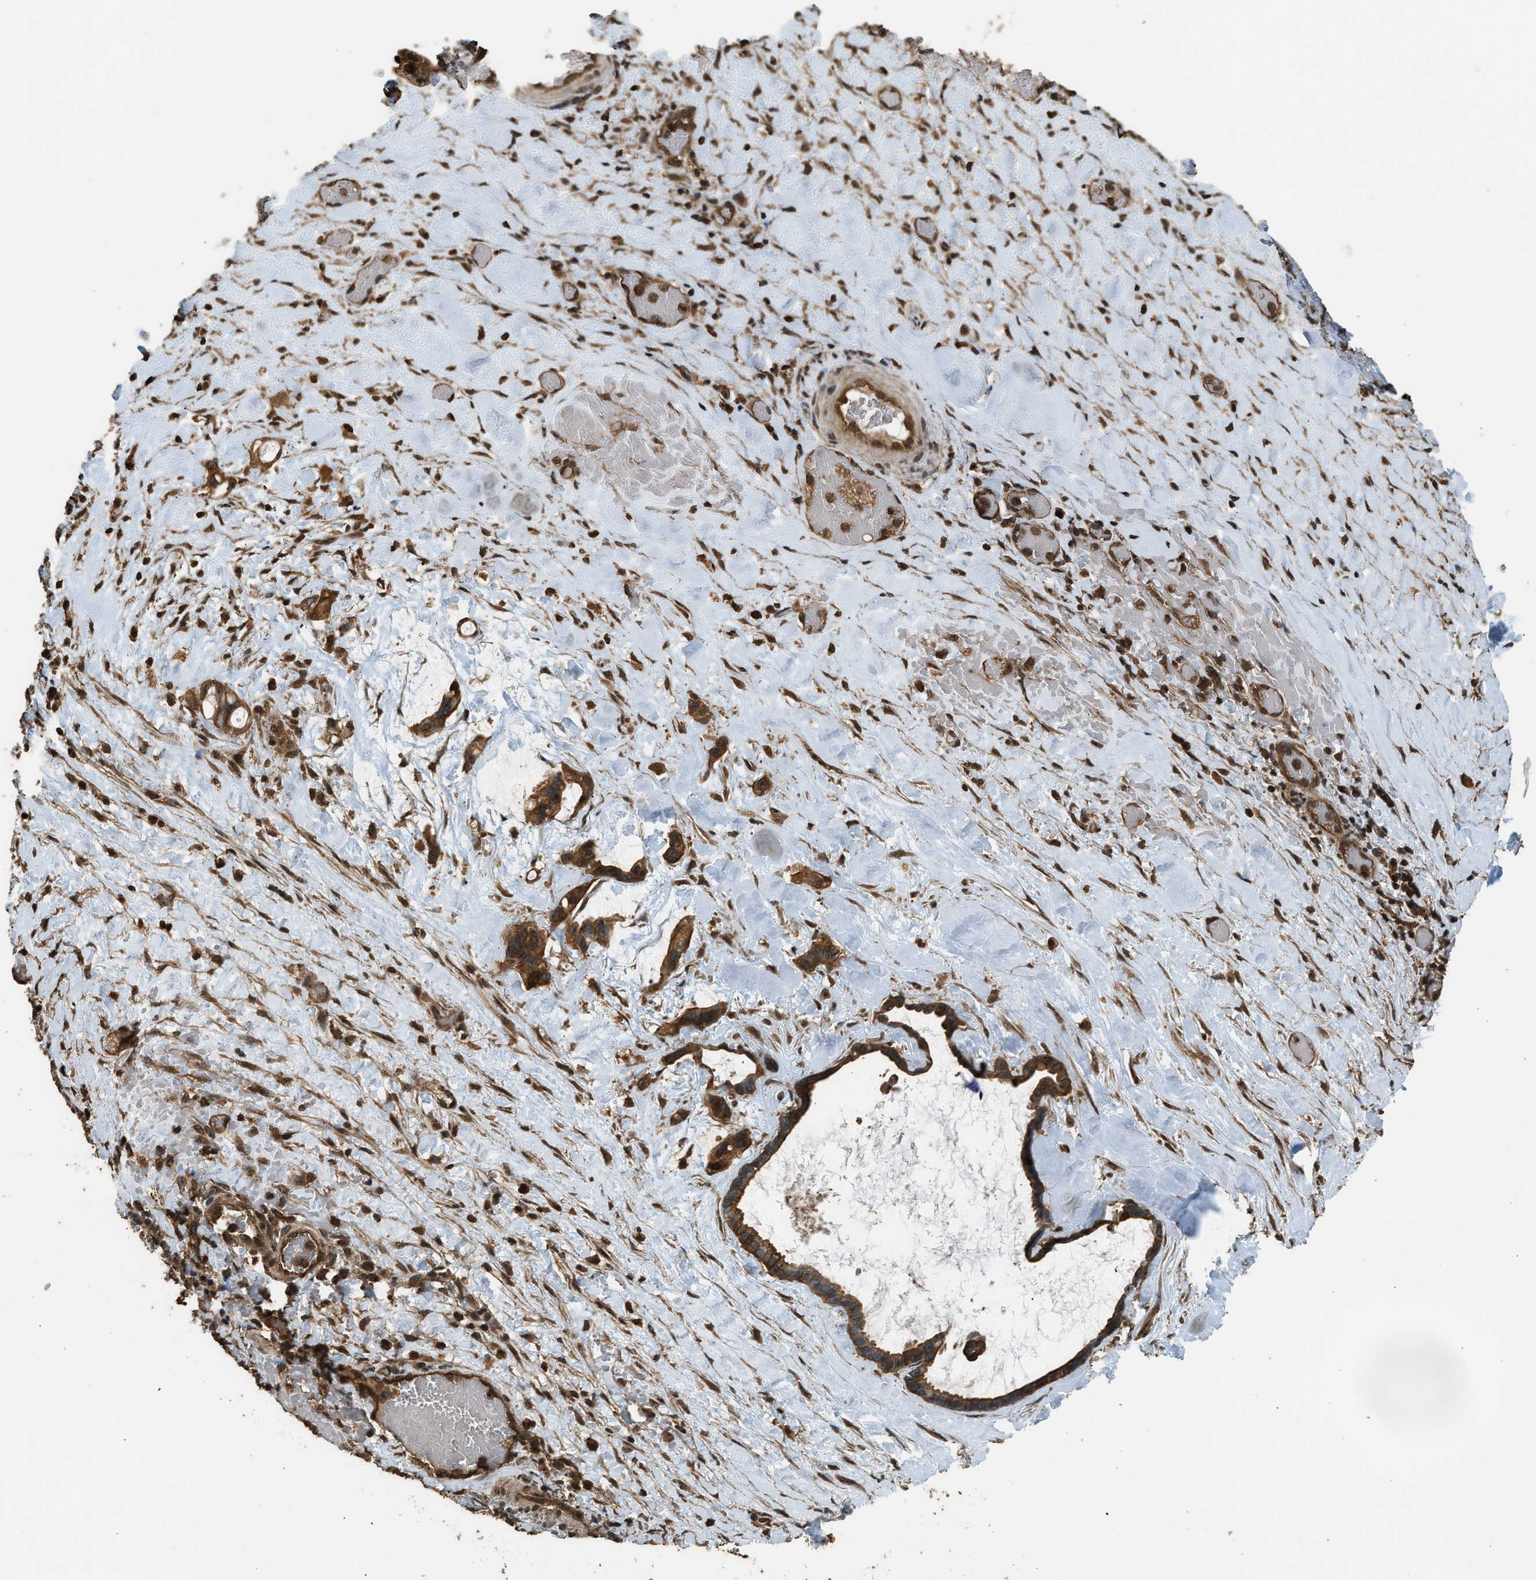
{"staining": {"intensity": "strong", "quantity": ">75%", "location": "cytoplasmic/membranous"}, "tissue": "liver cancer", "cell_type": "Tumor cells", "image_type": "cancer", "snomed": [{"axis": "morphology", "description": "Cholangiocarcinoma"}, {"axis": "topography", "description": "Liver"}], "caption": "Human liver cancer (cholangiocarcinoma) stained with a brown dye shows strong cytoplasmic/membranous positive staining in approximately >75% of tumor cells.", "gene": "MYBL2", "patient": {"sex": "female", "age": 65}}